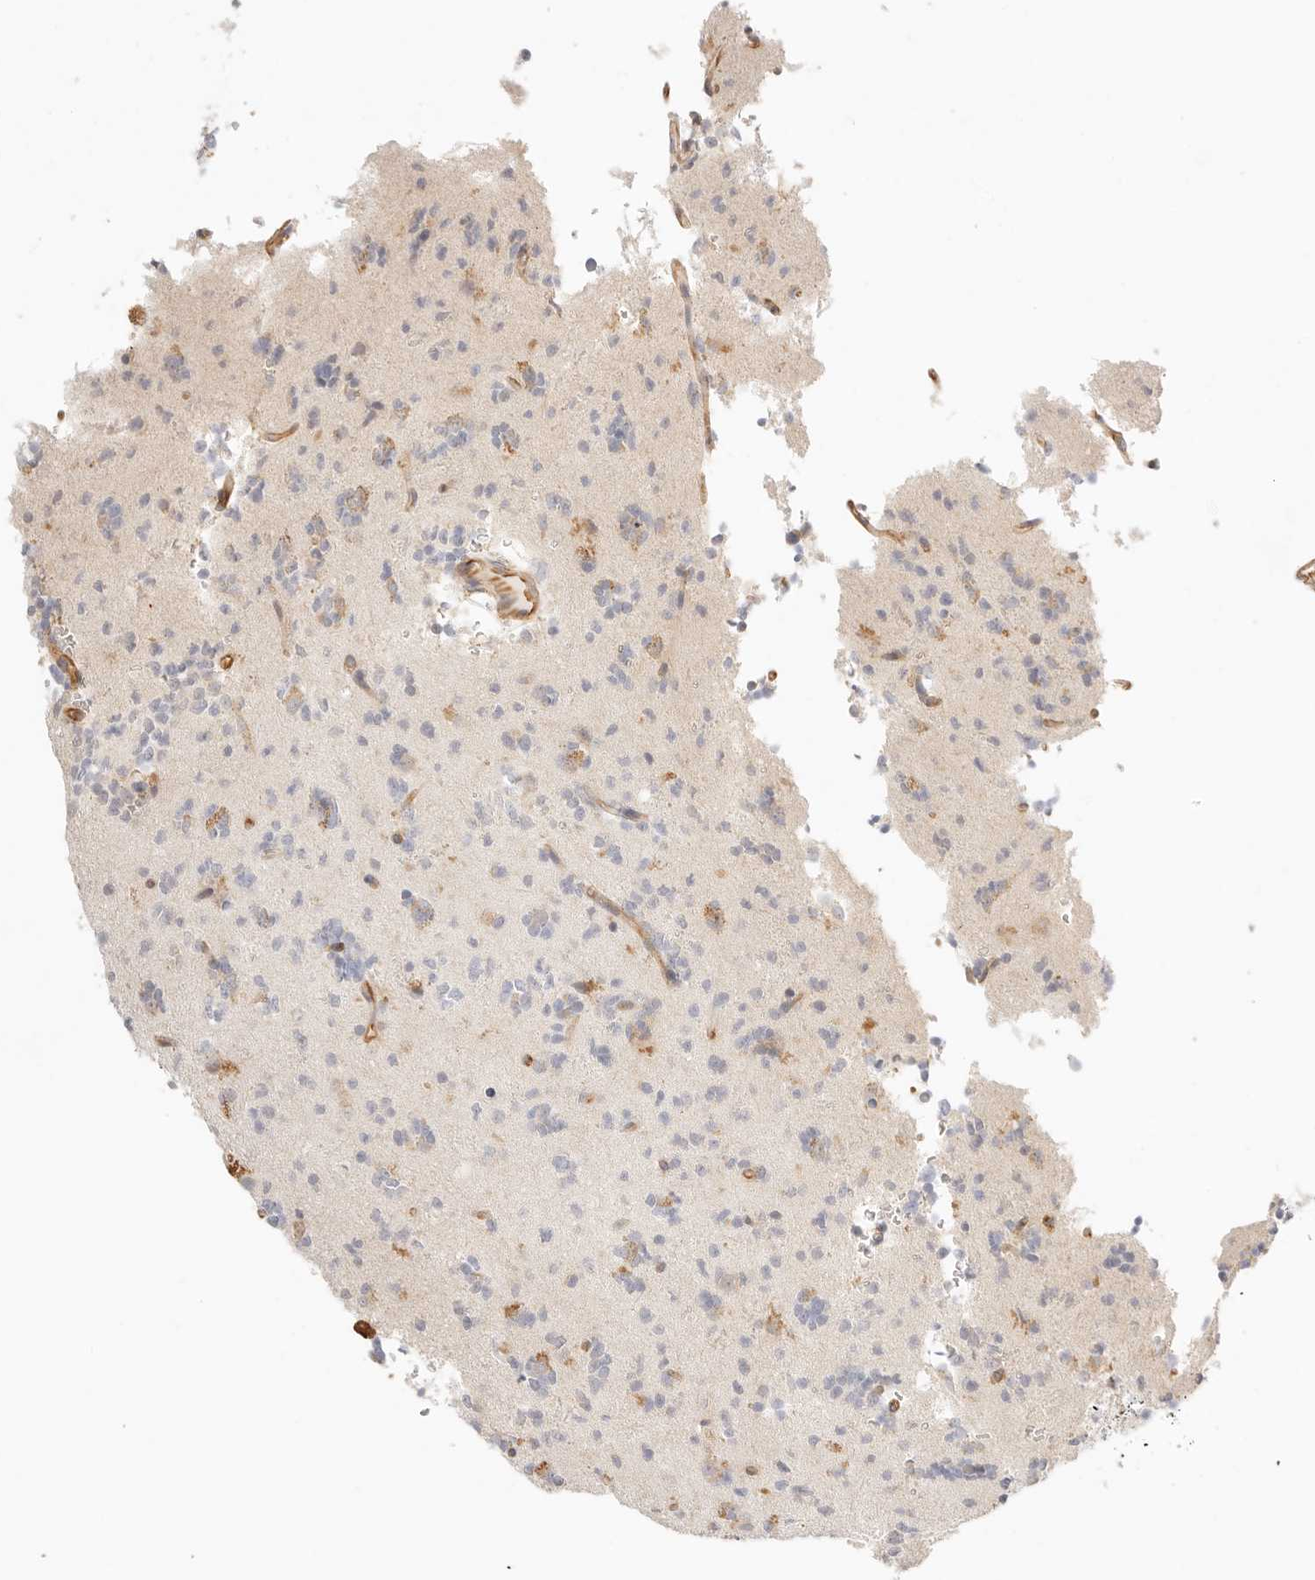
{"staining": {"intensity": "negative", "quantity": "none", "location": "none"}, "tissue": "glioma", "cell_type": "Tumor cells", "image_type": "cancer", "snomed": [{"axis": "morphology", "description": "Glioma, malignant, High grade"}, {"axis": "topography", "description": "Brain"}], "caption": "DAB immunohistochemical staining of glioma exhibits no significant staining in tumor cells.", "gene": "ZC3H11A", "patient": {"sex": "female", "age": 62}}